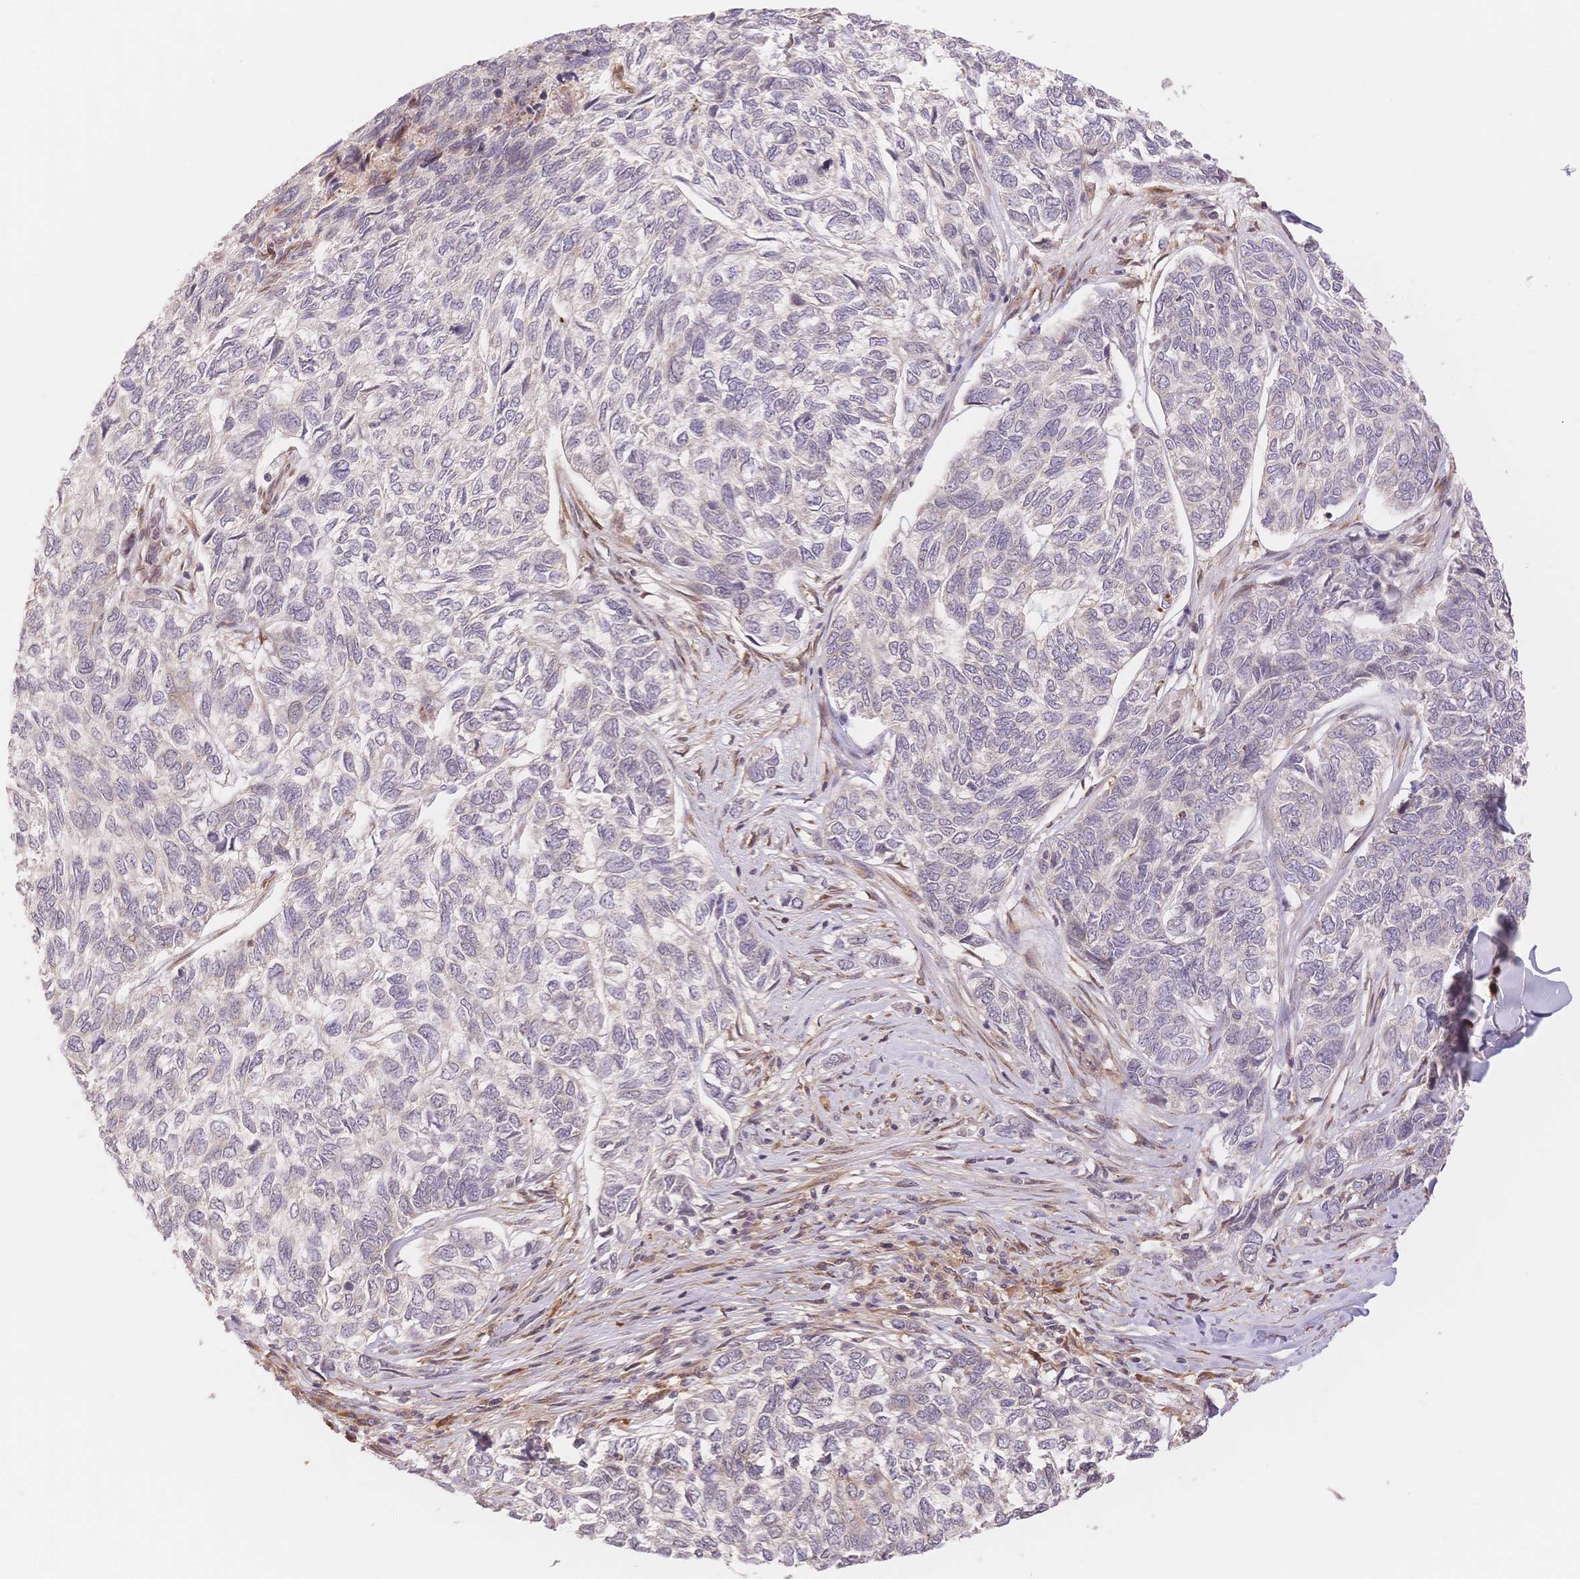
{"staining": {"intensity": "negative", "quantity": "none", "location": "none"}, "tissue": "skin cancer", "cell_type": "Tumor cells", "image_type": "cancer", "snomed": [{"axis": "morphology", "description": "Basal cell carcinoma"}, {"axis": "topography", "description": "Skin"}], "caption": "A micrograph of human skin basal cell carcinoma is negative for staining in tumor cells. (DAB (3,3'-diaminobenzidine) immunohistochemistry with hematoxylin counter stain).", "gene": "STK39", "patient": {"sex": "female", "age": 65}}